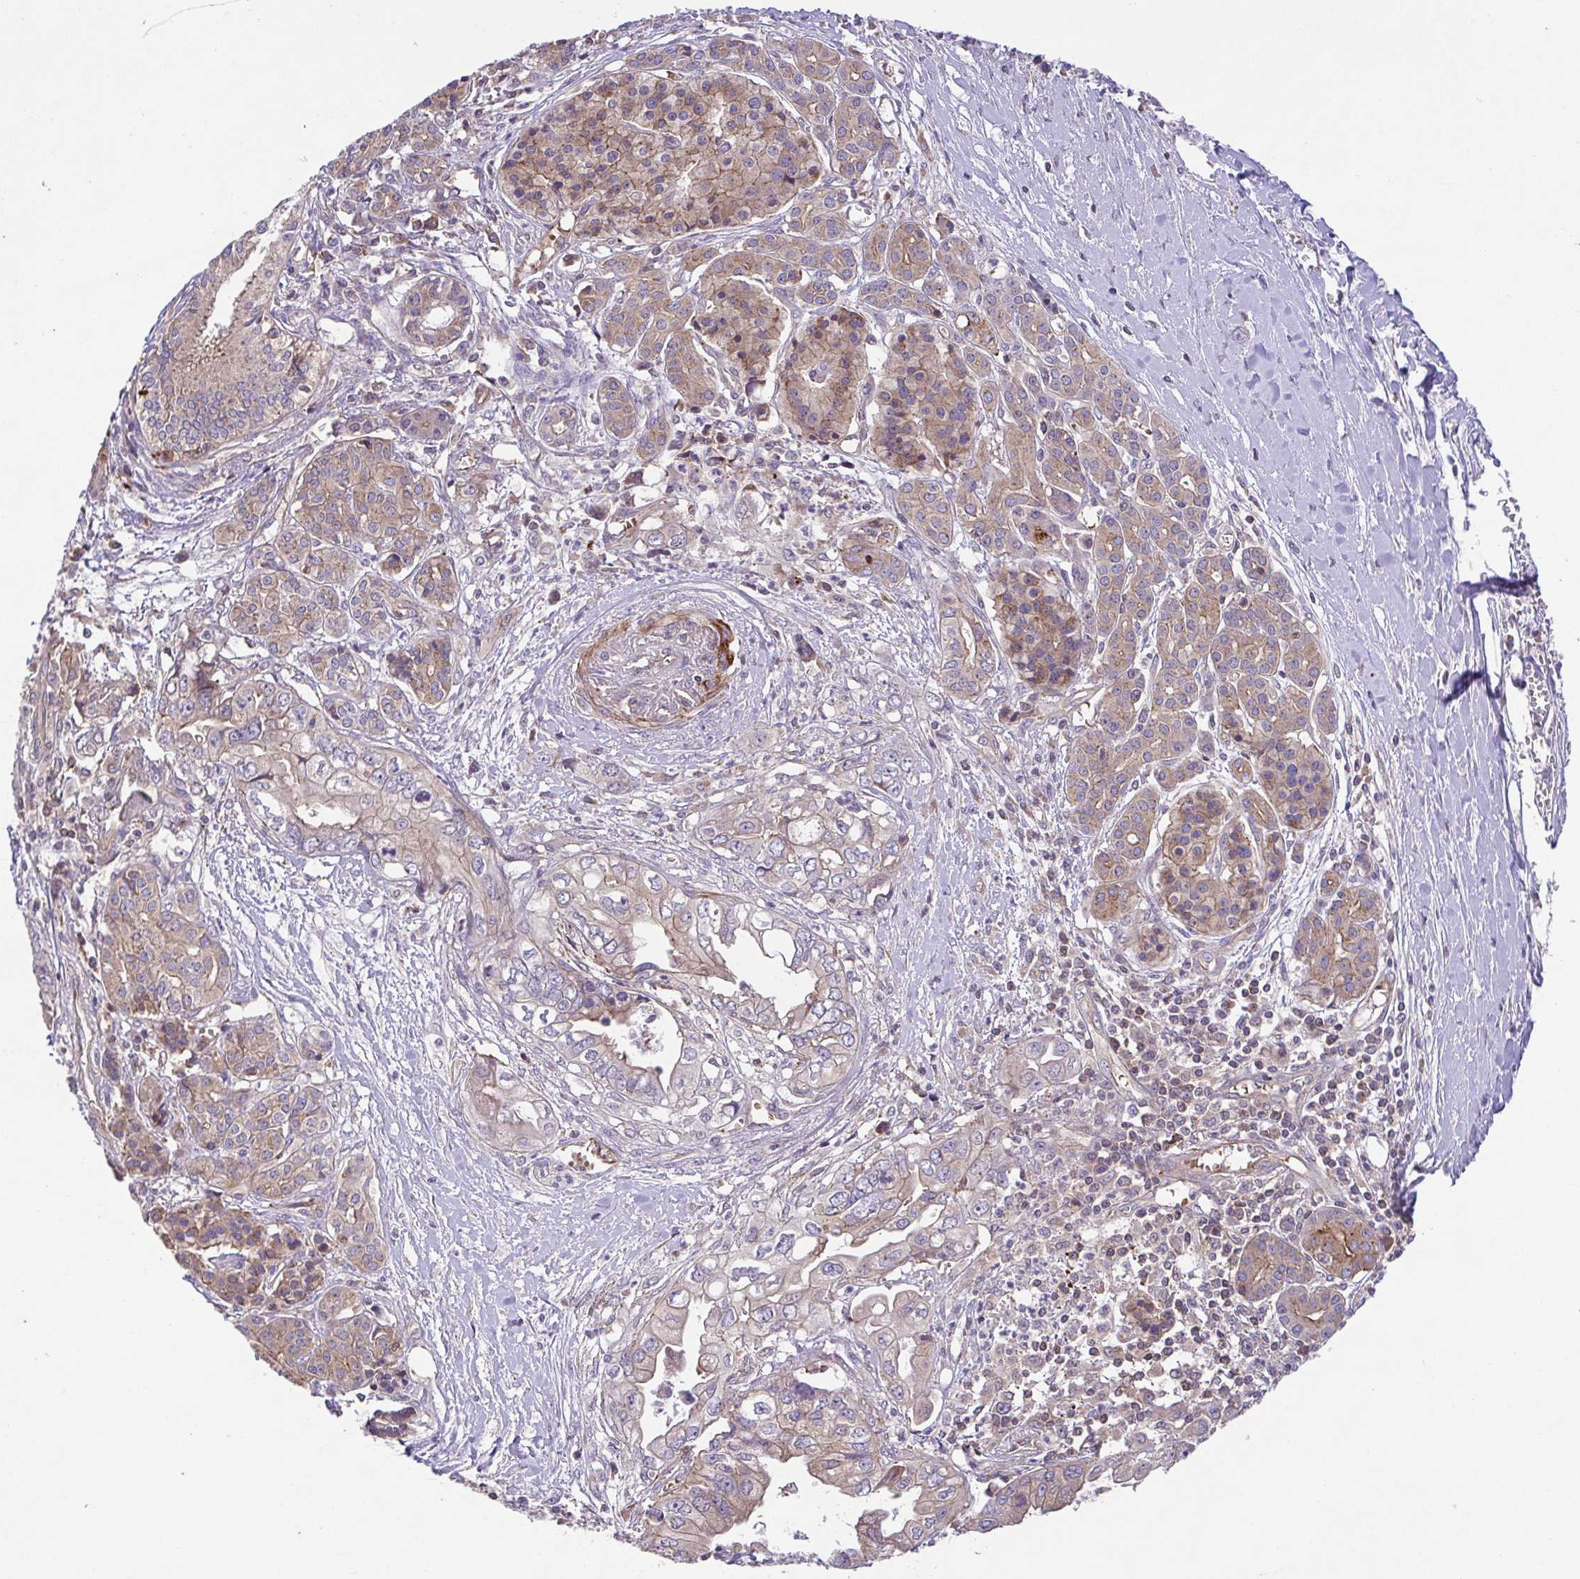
{"staining": {"intensity": "weak", "quantity": "<25%", "location": "cytoplasmic/membranous"}, "tissue": "pancreatic cancer", "cell_type": "Tumor cells", "image_type": "cancer", "snomed": [{"axis": "morphology", "description": "Adenocarcinoma, NOS"}, {"axis": "topography", "description": "Pancreas"}], "caption": "Immunohistochemistry photomicrograph of human pancreatic adenocarcinoma stained for a protein (brown), which exhibits no staining in tumor cells. (DAB (3,3'-diaminobenzidine) IHC with hematoxylin counter stain).", "gene": "IDE", "patient": {"sex": "male", "age": 68}}